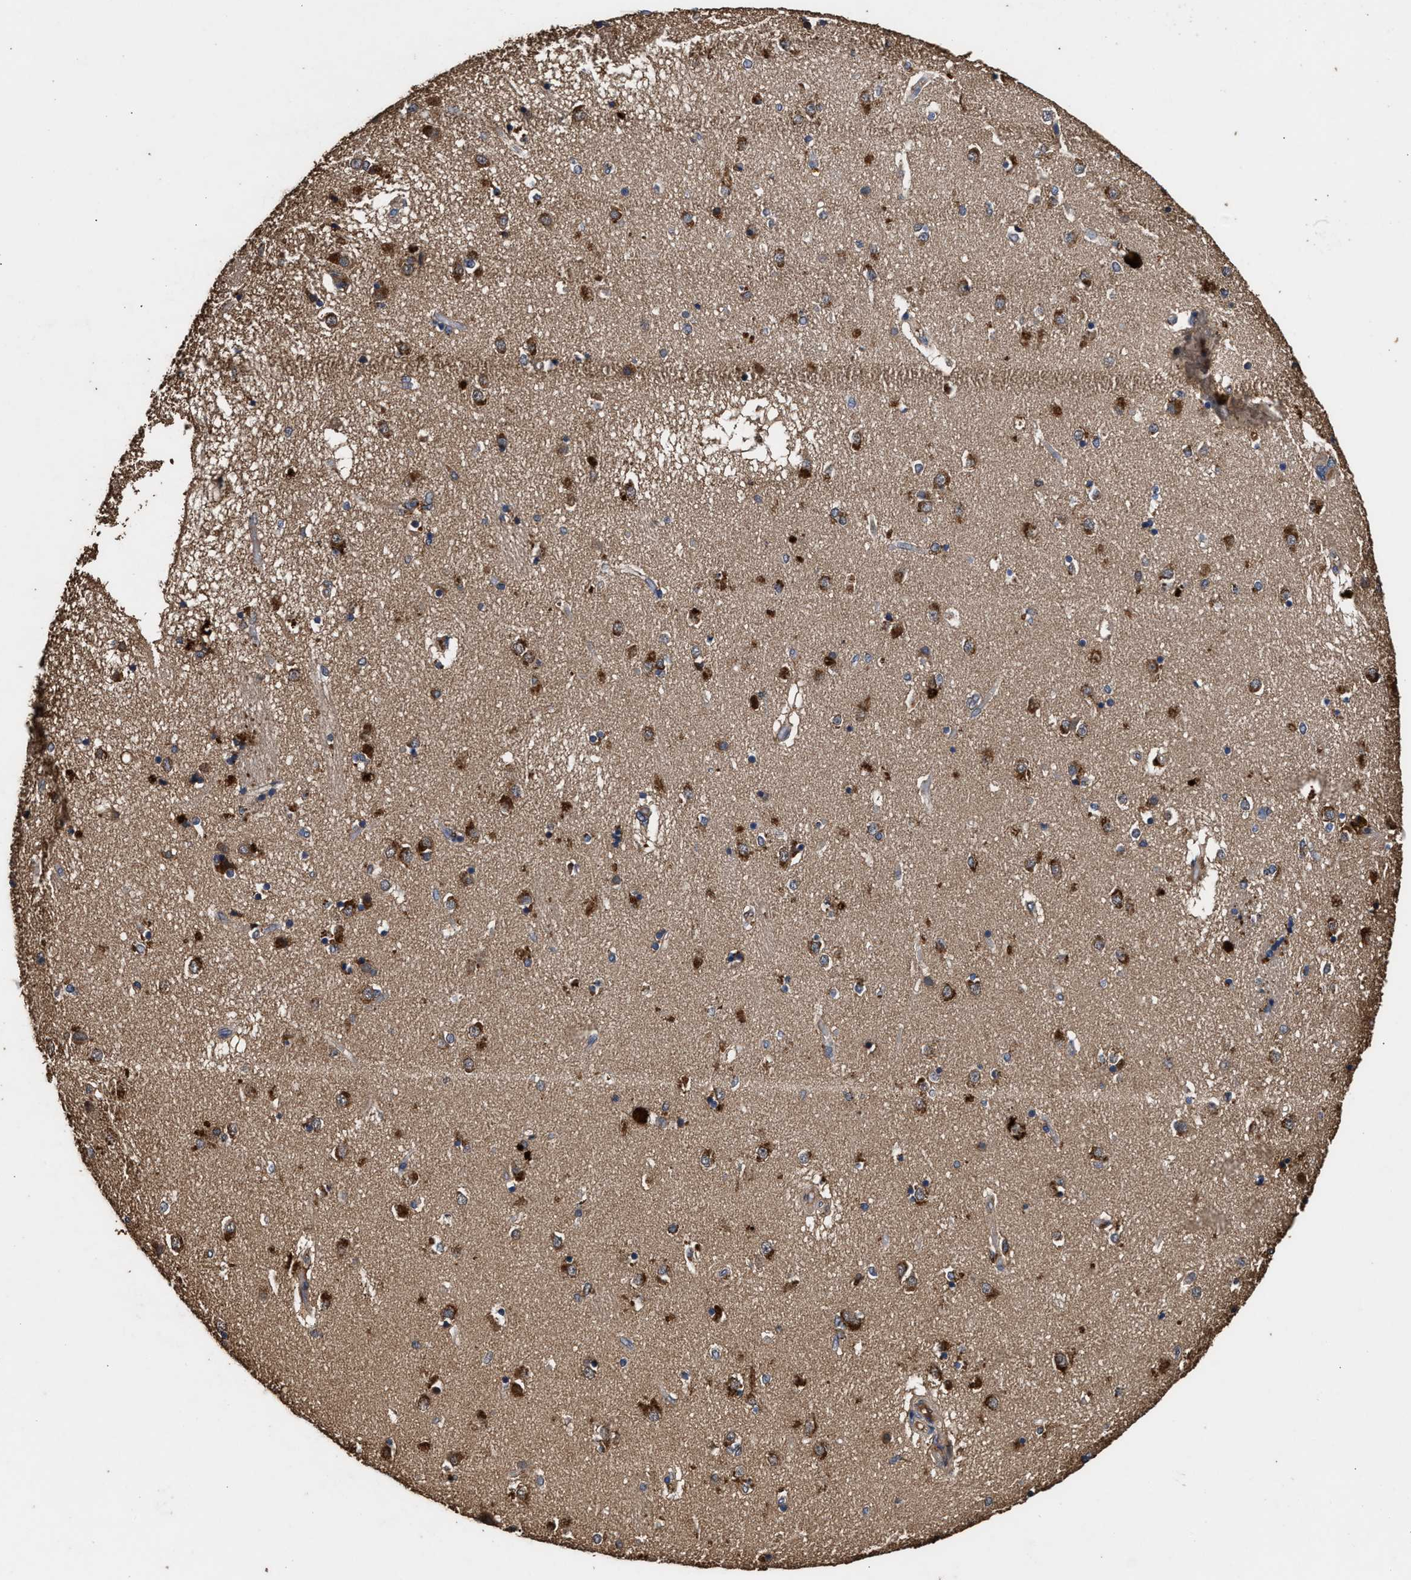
{"staining": {"intensity": "strong", "quantity": "25%-75%", "location": "cytoplasmic/membranous"}, "tissue": "caudate", "cell_type": "Glial cells", "image_type": "normal", "snomed": [{"axis": "morphology", "description": "Normal tissue, NOS"}, {"axis": "topography", "description": "Lateral ventricle wall"}], "caption": "Caudate was stained to show a protein in brown. There is high levels of strong cytoplasmic/membranous positivity in approximately 25%-75% of glial cells. (DAB (3,3'-diaminobenzidine) IHC with brightfield microscopy, high magnification).", "gene": "ENSG00000286112", "patient": {"sex": "male", "age": 70}}